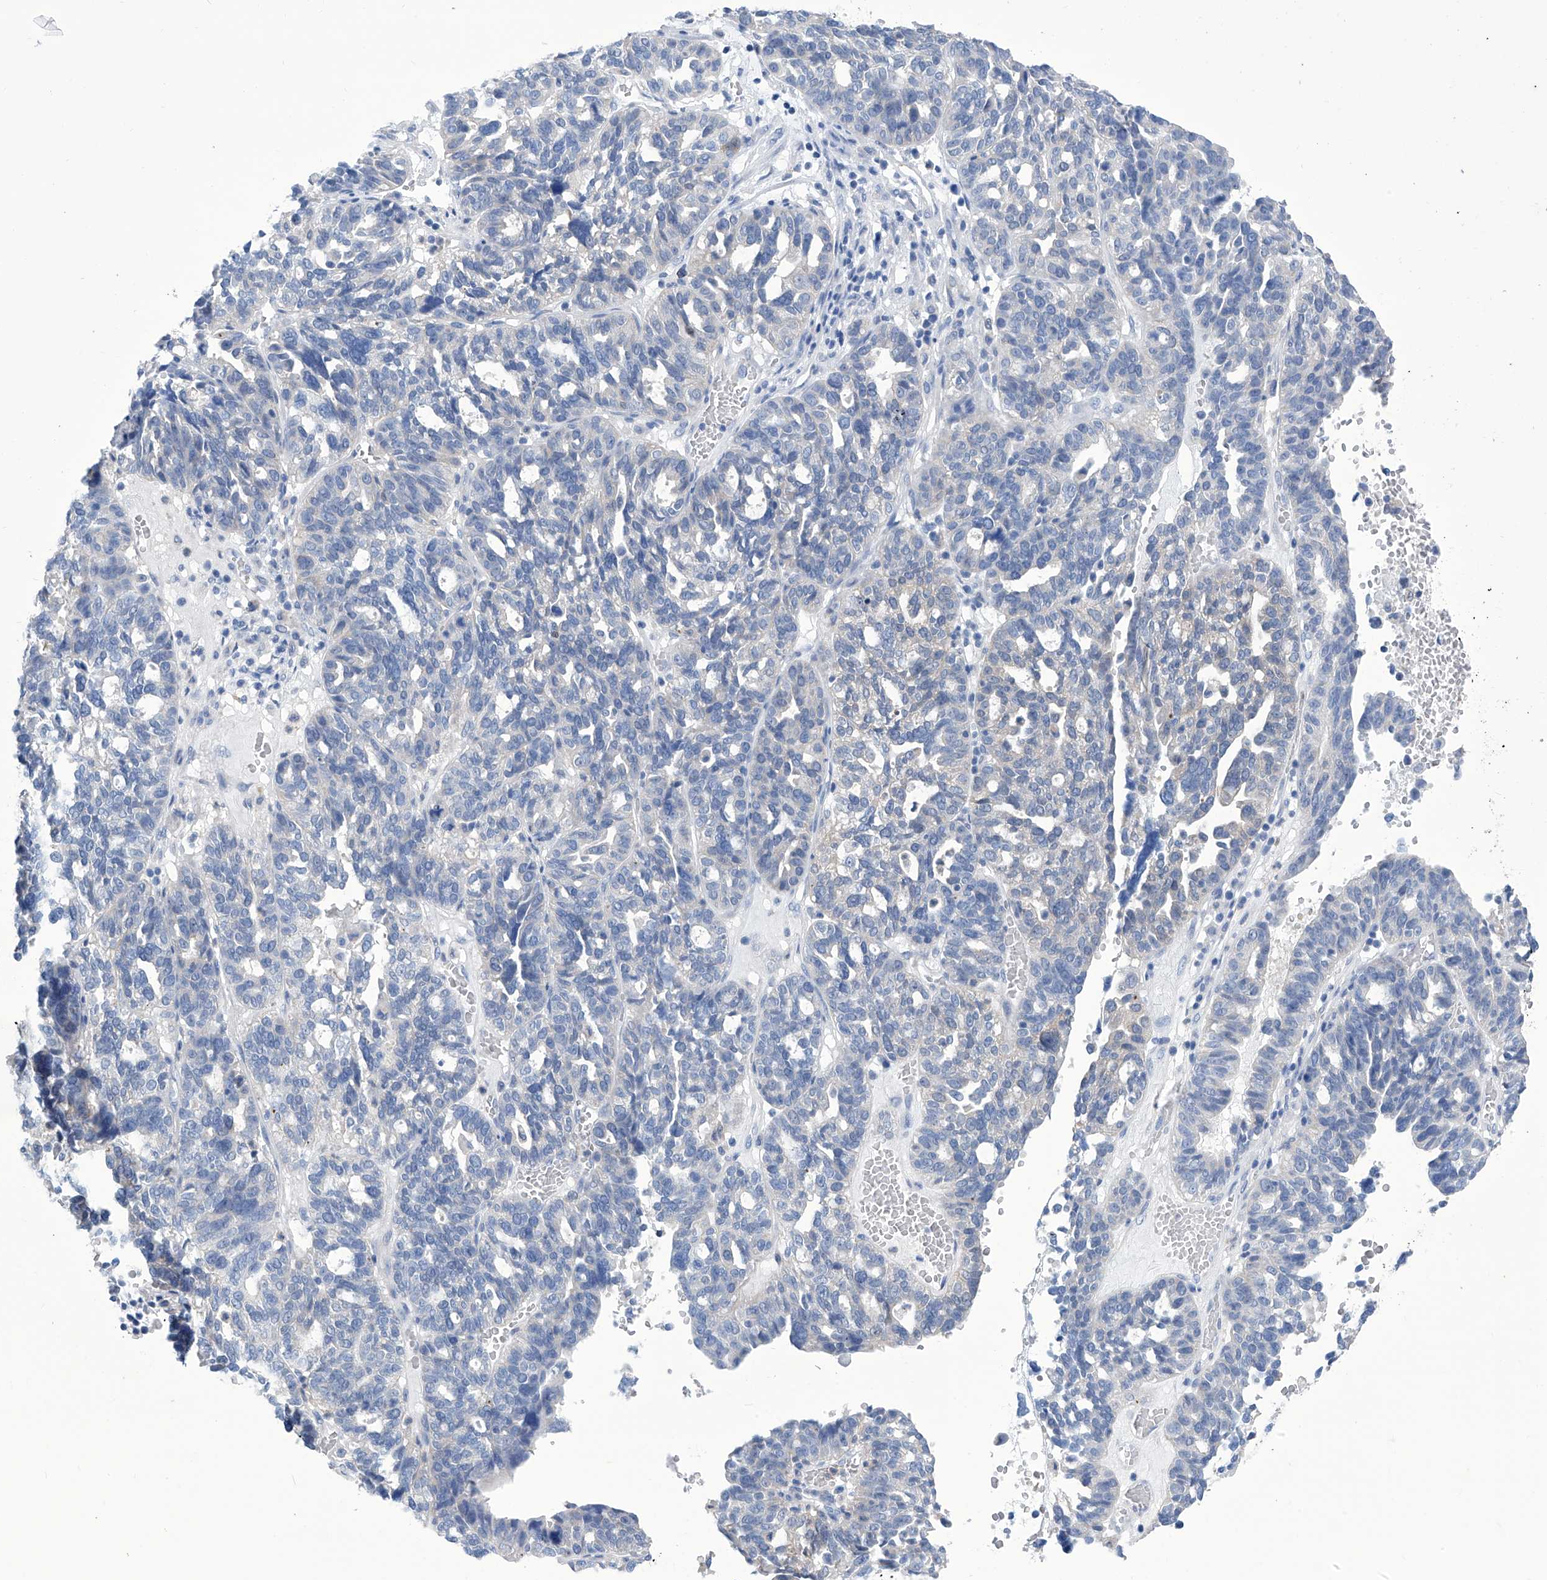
{"staining": {"intensity": "negative", "quantity": "none", "location": "none"}, "tissue": "ovarian cancer", "cell_type": "Tumor cells", "image_type": "cancer", "snomed": [{"axis": "morphology", "description": "Cystadenocarcinoma, serous, NOS"}, {"axis": "topography", "description": "Ovary"}], "caption": "Tumor cells show no significant protein expression in ovarian serous cystadenocarcinoma.", "gene": "IMPA2", "patient": {"sex": "female", "age": 59}}